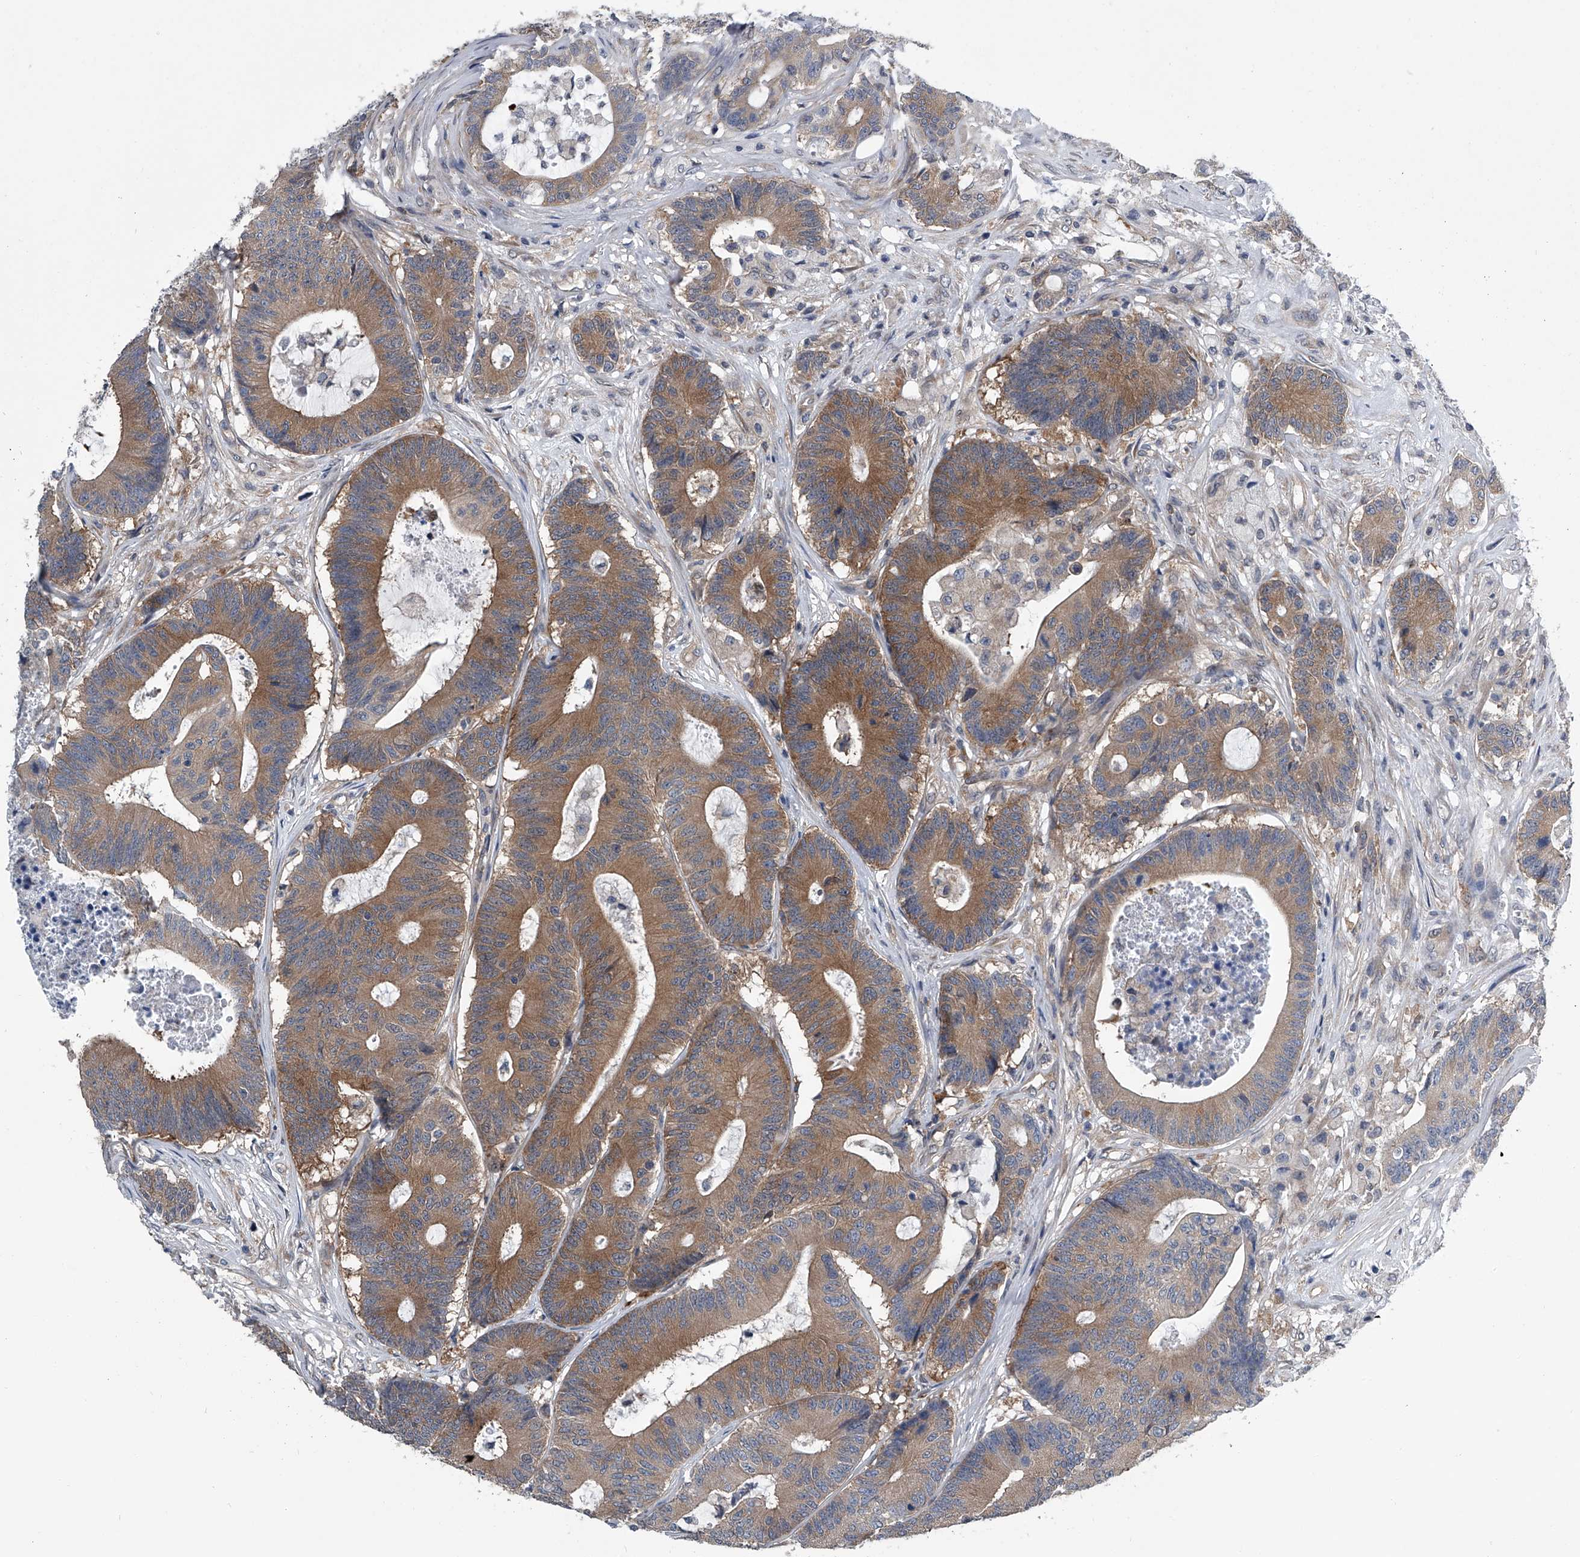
{"staining": {"intensity": "moderate", "quantity": ">75%", "location": "cytoplasmic/membranous"}, "tissue": "colorectal cancer", "cell_type": "Tumor cells", "image_type": "cancer", "snomed": [{"axis": "morphology", "description": "Adenocarcinoma, NOS"}, {"axis": "topography", "description": "Colon"}], "caption": "Protein staining reveals moderate cytoplasmic/membranous staining in approximately >75% of tumor cells in adenocarcinoma (colorectal). (IHC, brightfield microscopy, high magnification).", "gene": "PPP2R5D", "patient": {"sex": "female", "age": 84}}